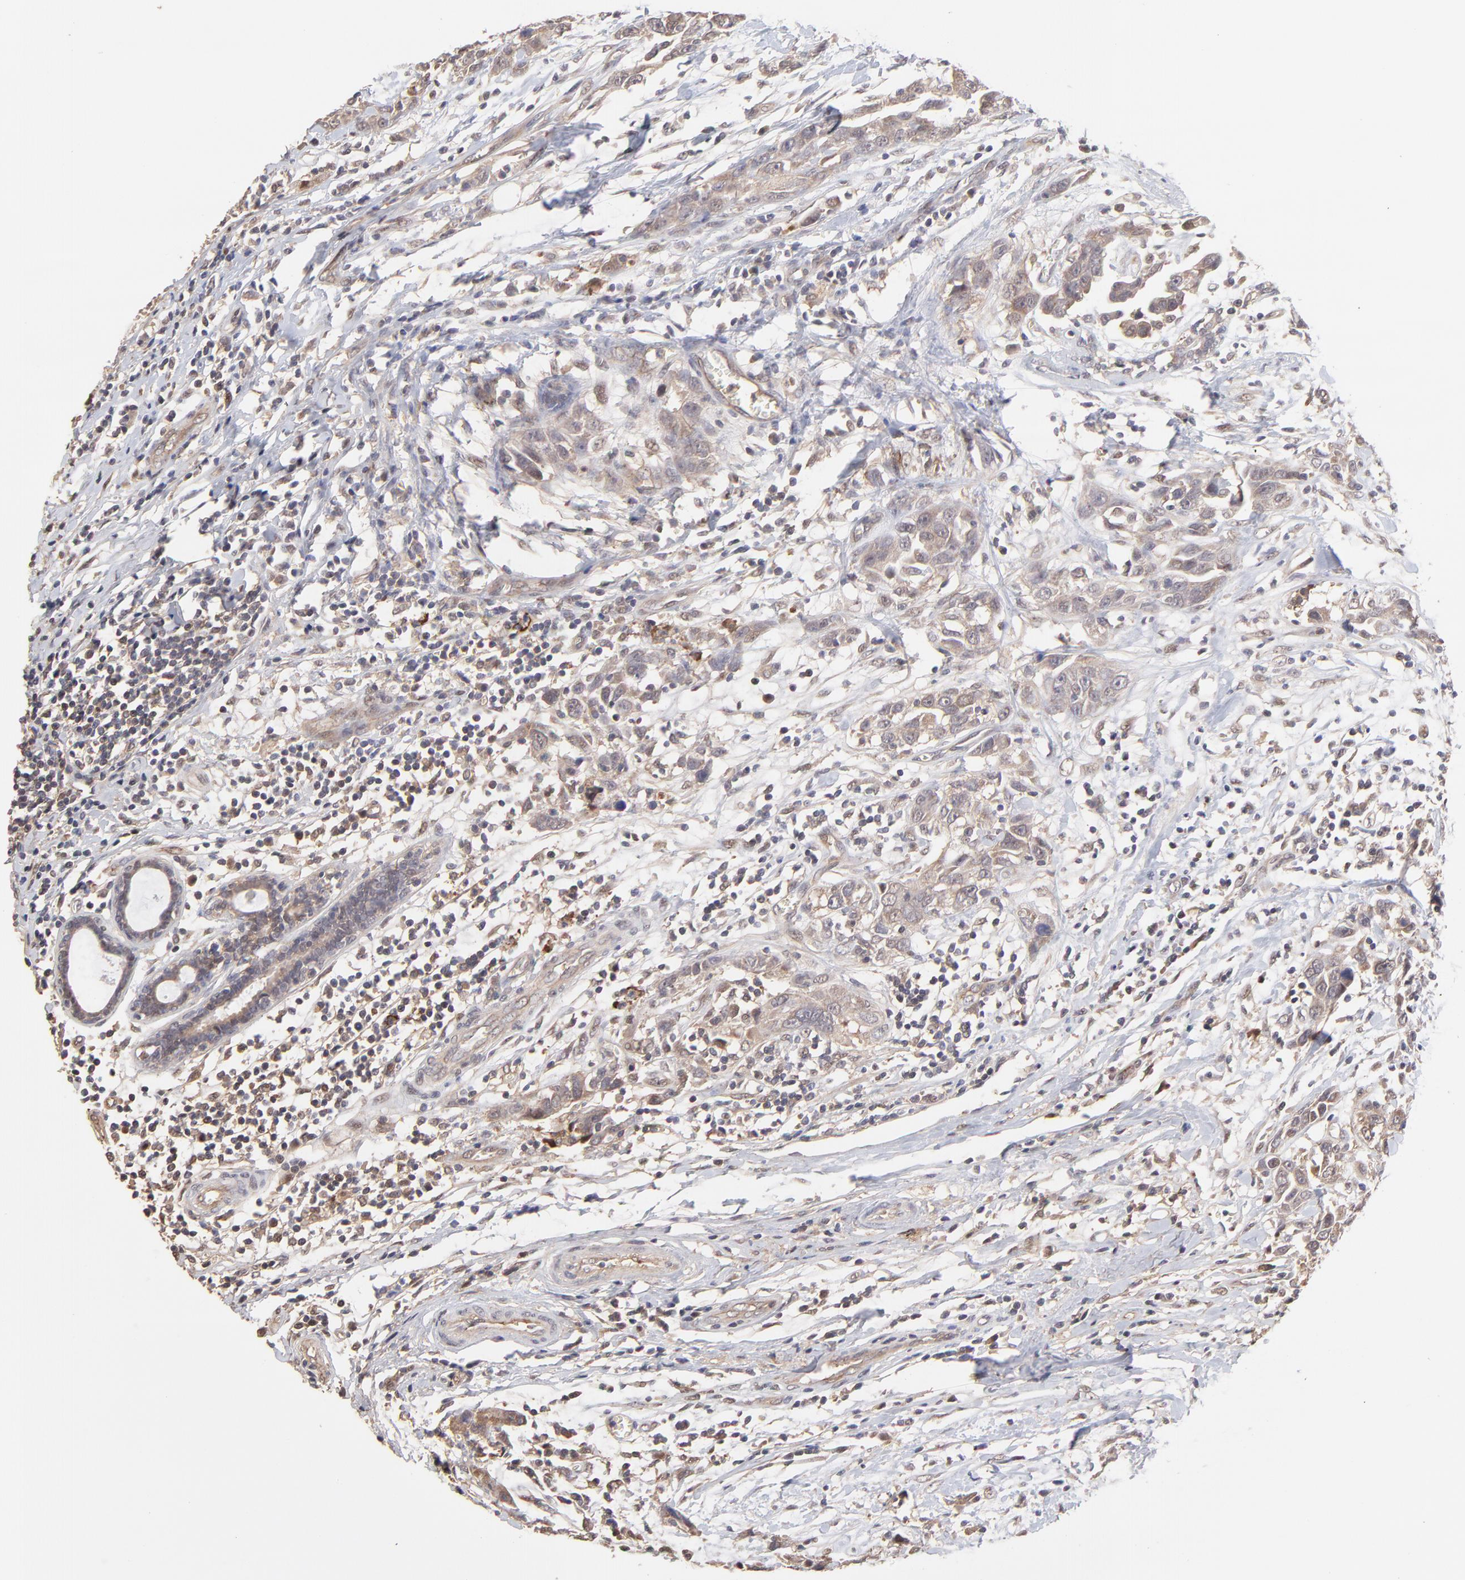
{"staining": {"intensity": "moderate", "quantity": ">75%", "location": "cytoplasmic/membranous"}, "tissue": "breast cancer", "cell_type": "Tumor cells", "image_type": "cancer", "snomed": [{"axis": "morphology", "description": "Duct carcinoma"}, {"axis": "topography", "description": "Breast"}], "caption": "Approximately >75% of tumor cells in infiltrating ductal carcinoma (breast) demonstrate moderate cytoplasmic/membranous protein expression as visualized by brown immunohistochemical staining.", "gene": "PSMD14", "patient": {"sex": "female", "age": 50}}